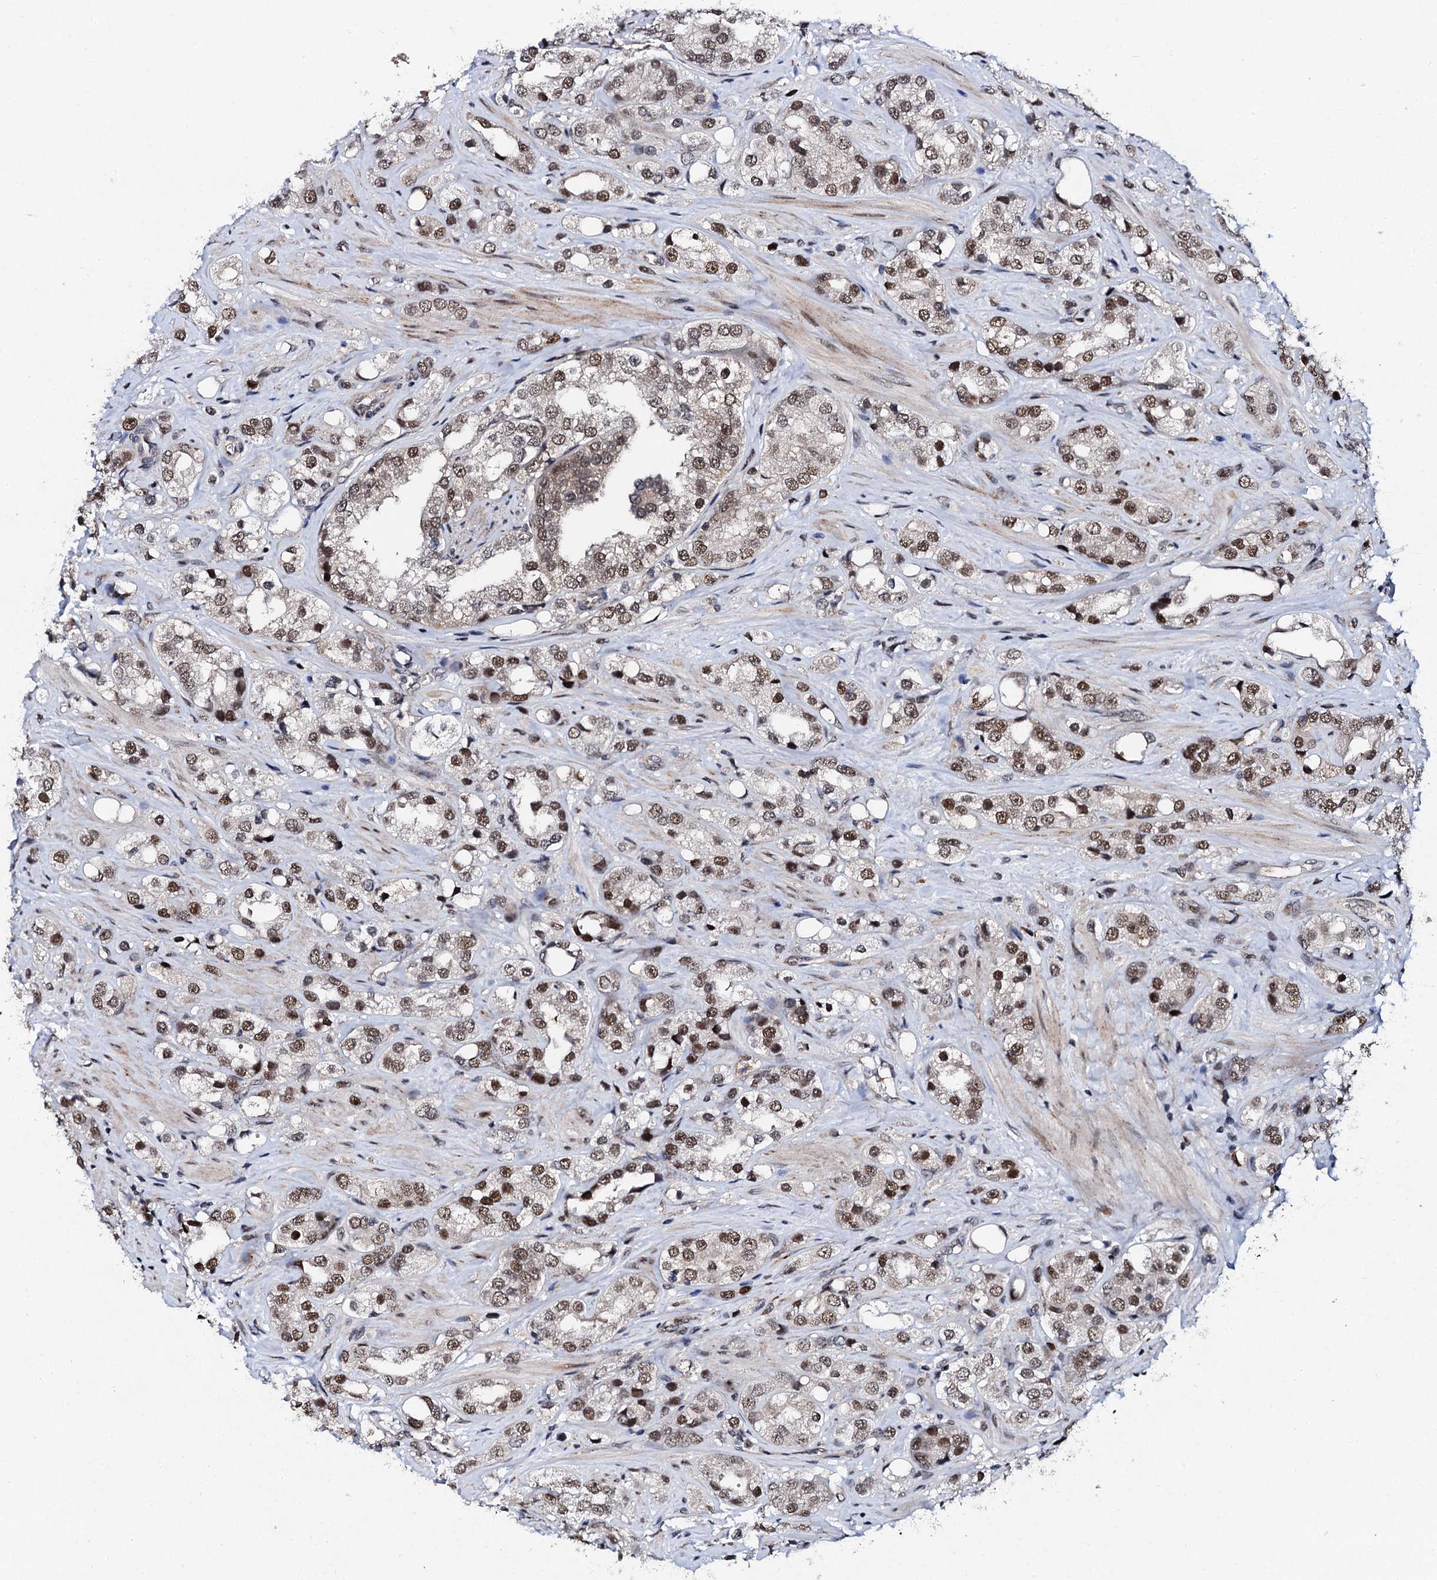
{"staining": {"intensity": "moderate", "quantity": ">75%", "location": "nuclear"}, "tissue": "prostate cancer", "cell_type": "Tumor cells", "image_type": "cancer", "snomed": [{"axis": "morphology", "description": "Adenocarcinoma, NOS"}, {"axis": "topography", "description": "Prostate"}], "caption": "The image exhibits a brown stain indicating the presence of a protein in the nuclear of tumor cells in prostate cancer (adenocarcinoma).", "gene": "CSTF3", "patient": {"sex": "male", "age": 79}}